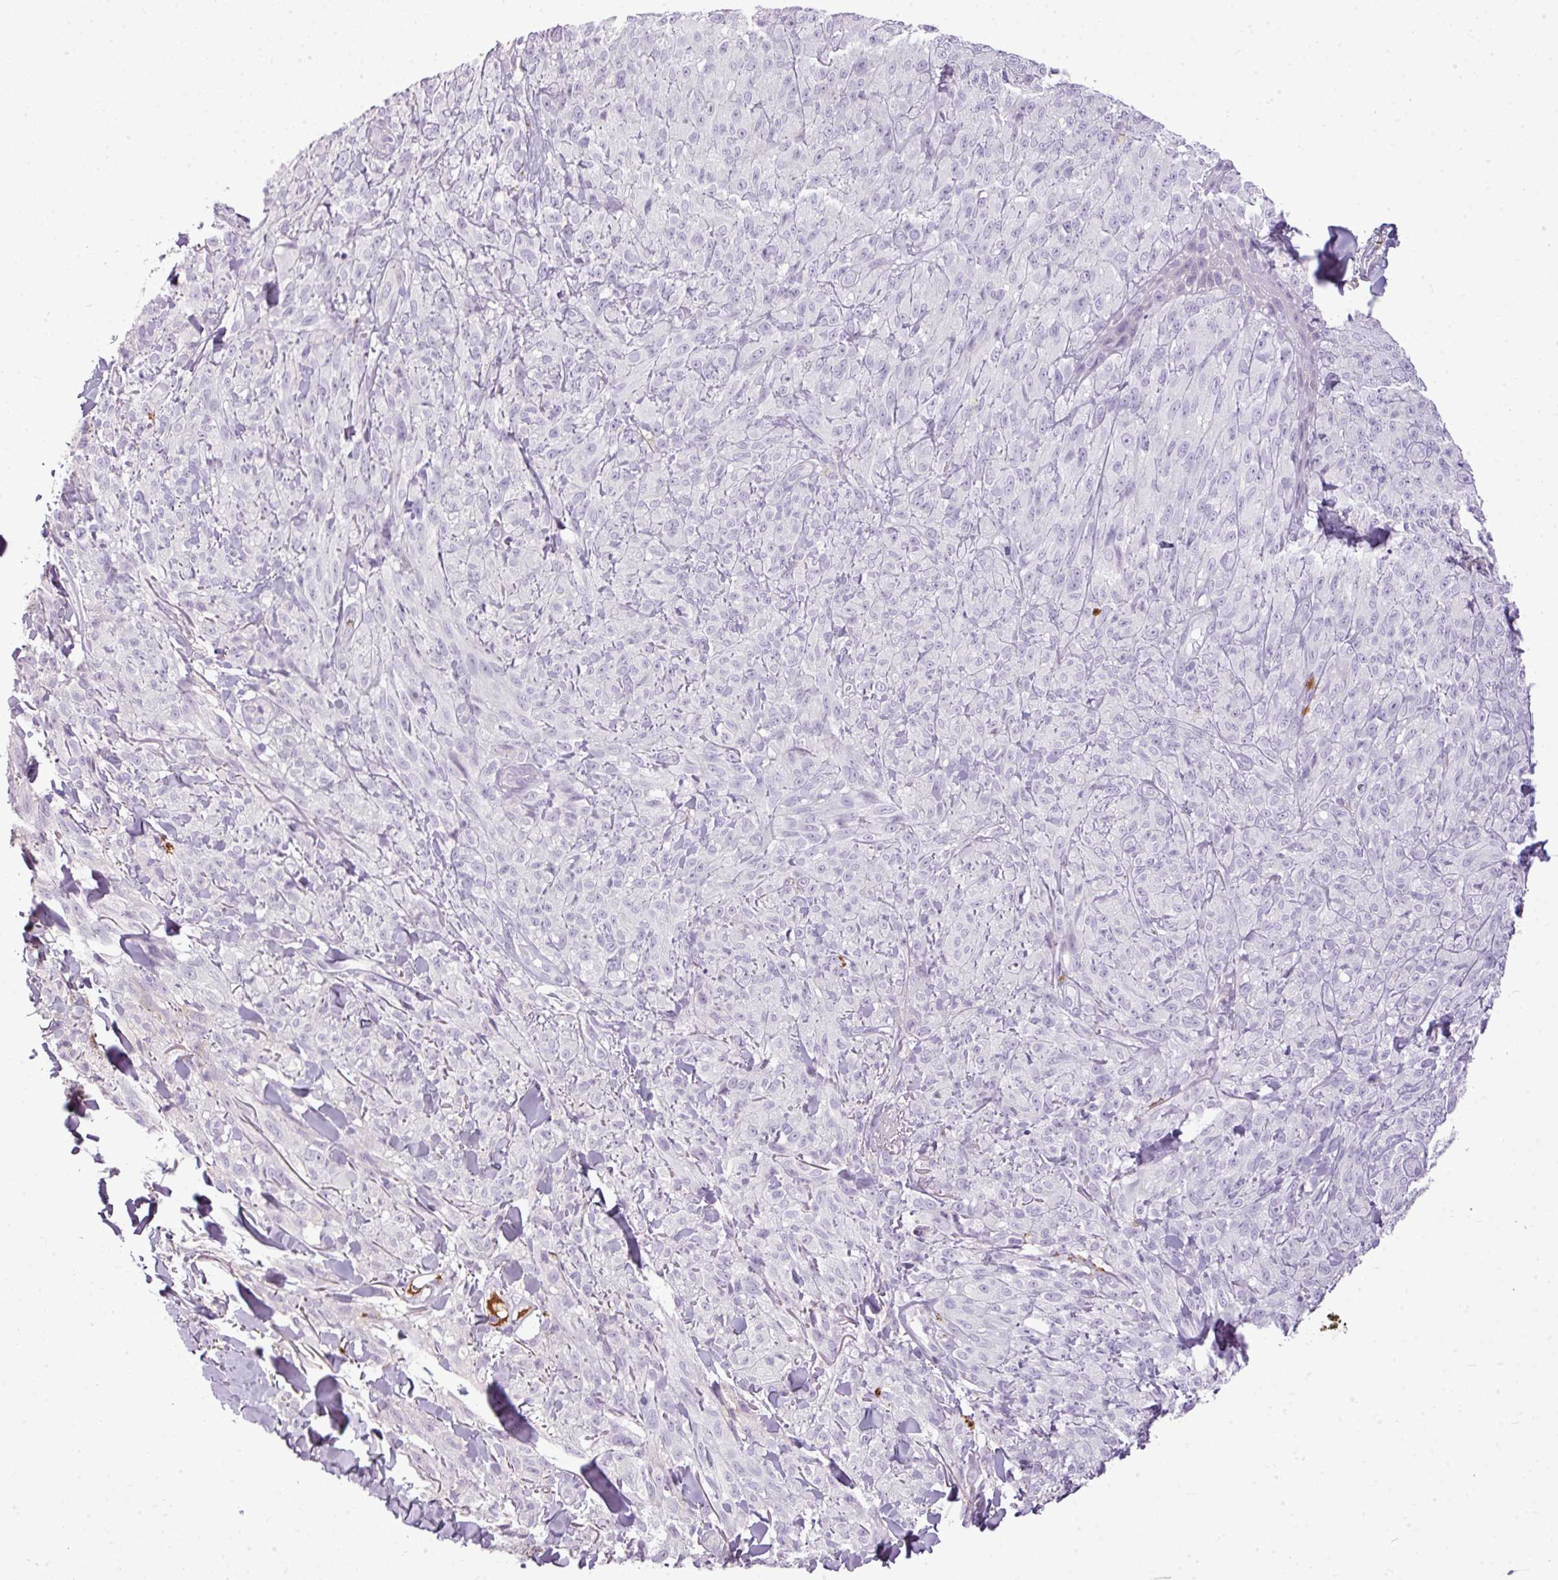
{"staining": {"intensity": "negative", "quantity": "none", "location": "none"}, "tissue": "melanoma", "cell_type": "Tumor cells", "image_type": "cancer", "snomed": [{"axis": "morphology", "description": "Malignant melanoma, NOS"}, {"axis": "topography", "description": "Skin of upper arm"}], "caption": "Immunohistochemistry image of neoplastic tissue: human melanoma stained with DAB exhibits no significant protein positivity in tumor cells.", "gene": "C4B", "patient": {"sex": "female", "age": 65}}